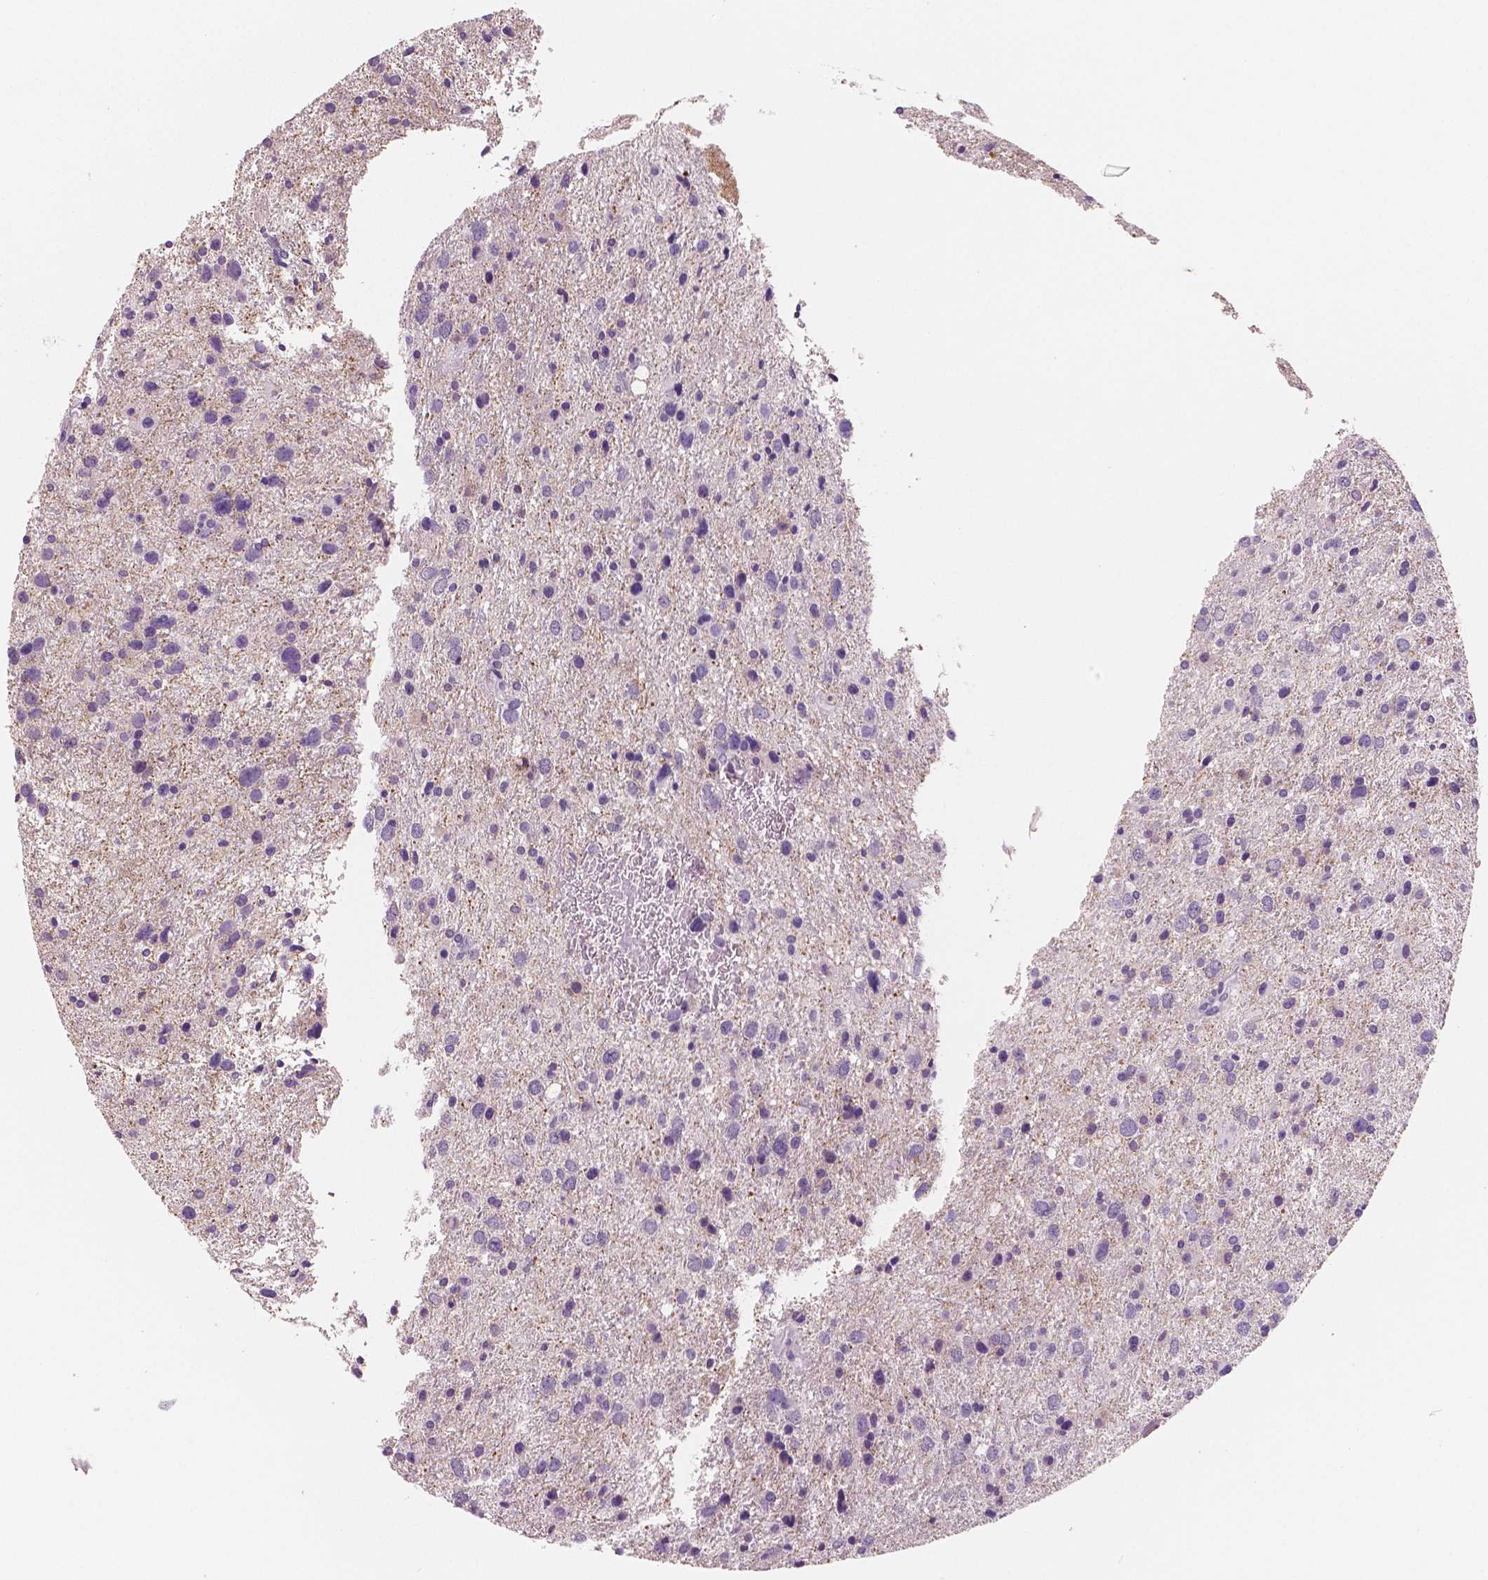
{"staining": {"intensity": "negative", "quantity": "none", "location": "none"}, "tissue": "glioma", "cell_type": "Tumor cells", "image_type": "cancer", "snomed": [{"axis": "morphology", "description": "Glioma, malignant, Low grade"}, {"axis": "topography", "description": "Brain"}], "caption": "Immunohistochemical staining of human glioma displays no significant positivity in tumor cells.", "gene": "NECAB2", "patient": {"sex": "female", "age": 55}}